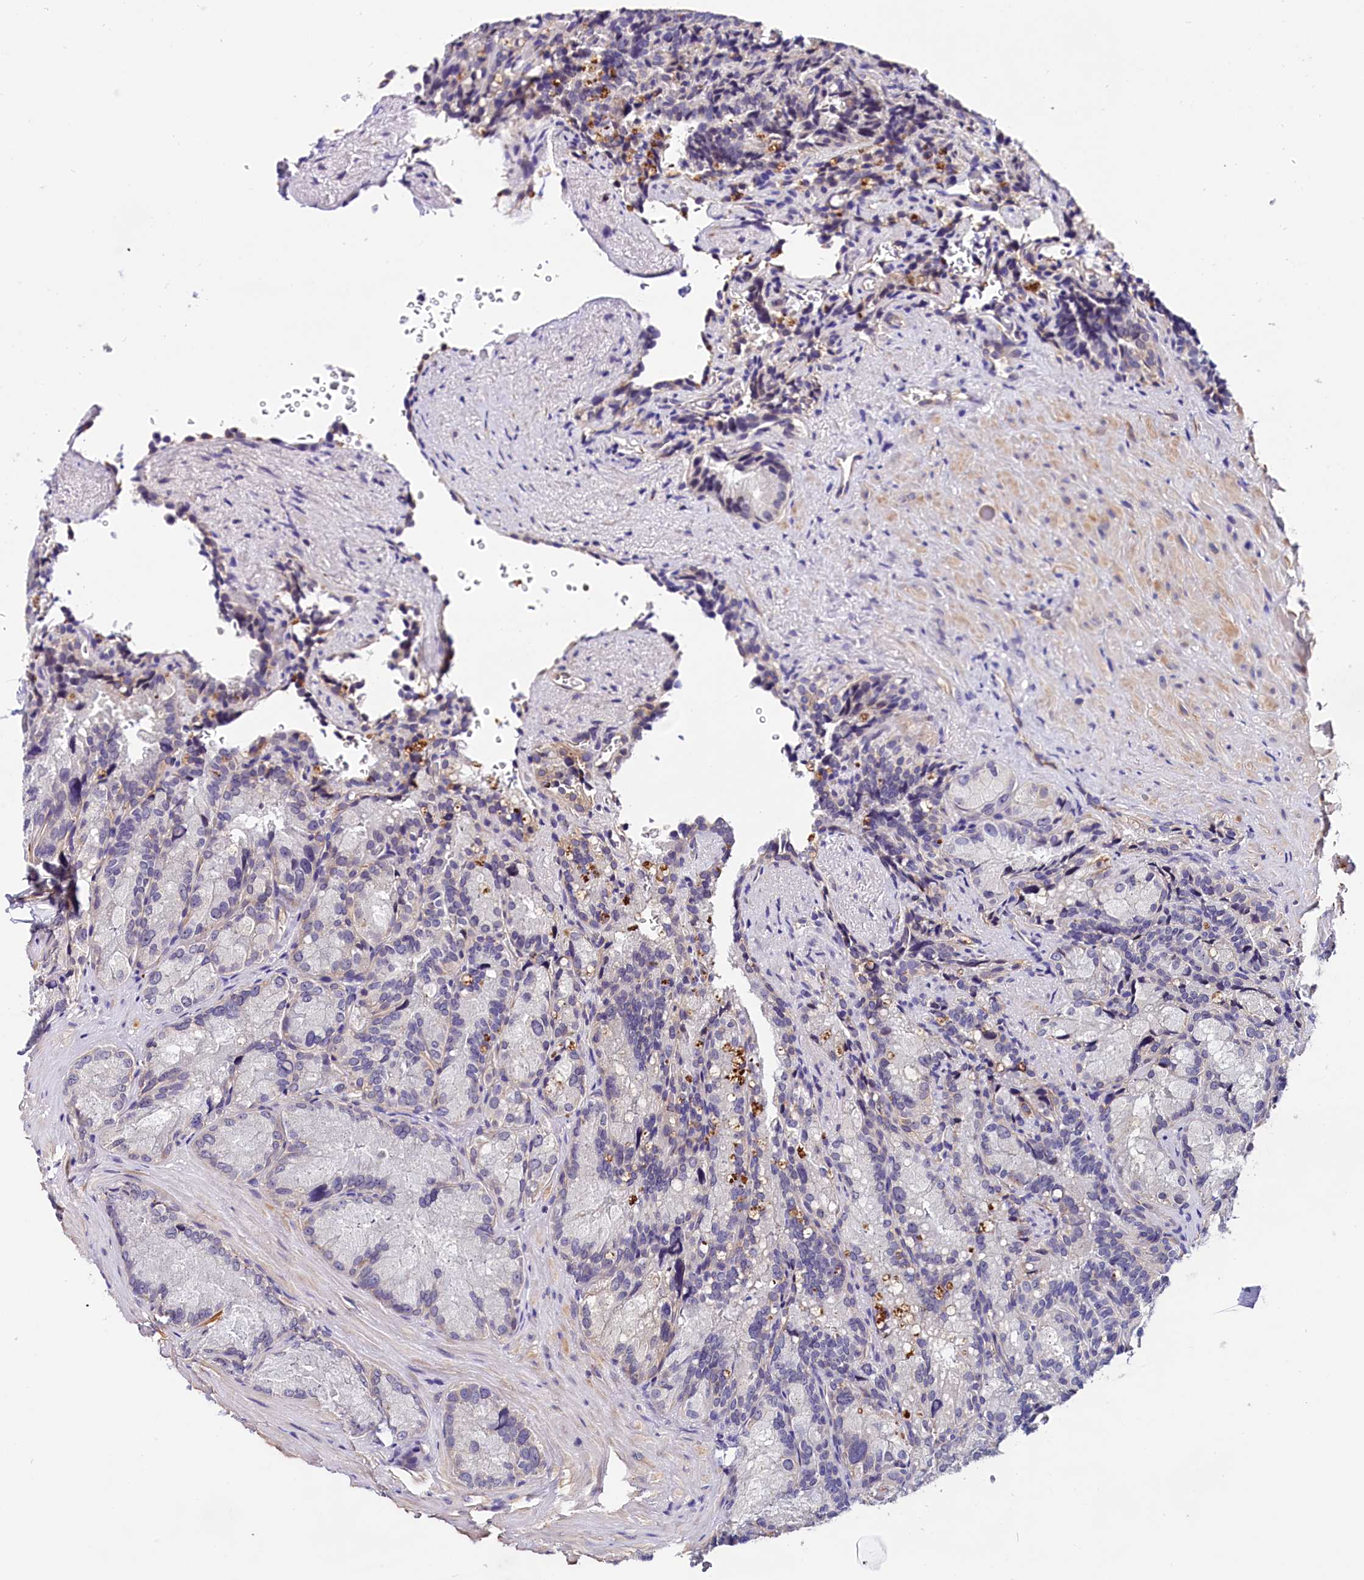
{"staining": {"intensity": "negative", "quantity": "none", "location": "none"}, "tissue": "seminal vesicle", "cell_type": "Glandular cells", "image_type": "normal", "snomed": [{"axis": "morphology", "description": "Normal tissue, NOS"}, {"axis": "topography", "description": "Seminal veicle"}], "caption": "The photomicrograph displays no significant expression in glandular cells of seminal vesicle.", "gene": "OAS3", "patient": {"sex": "male", "age": 62}}